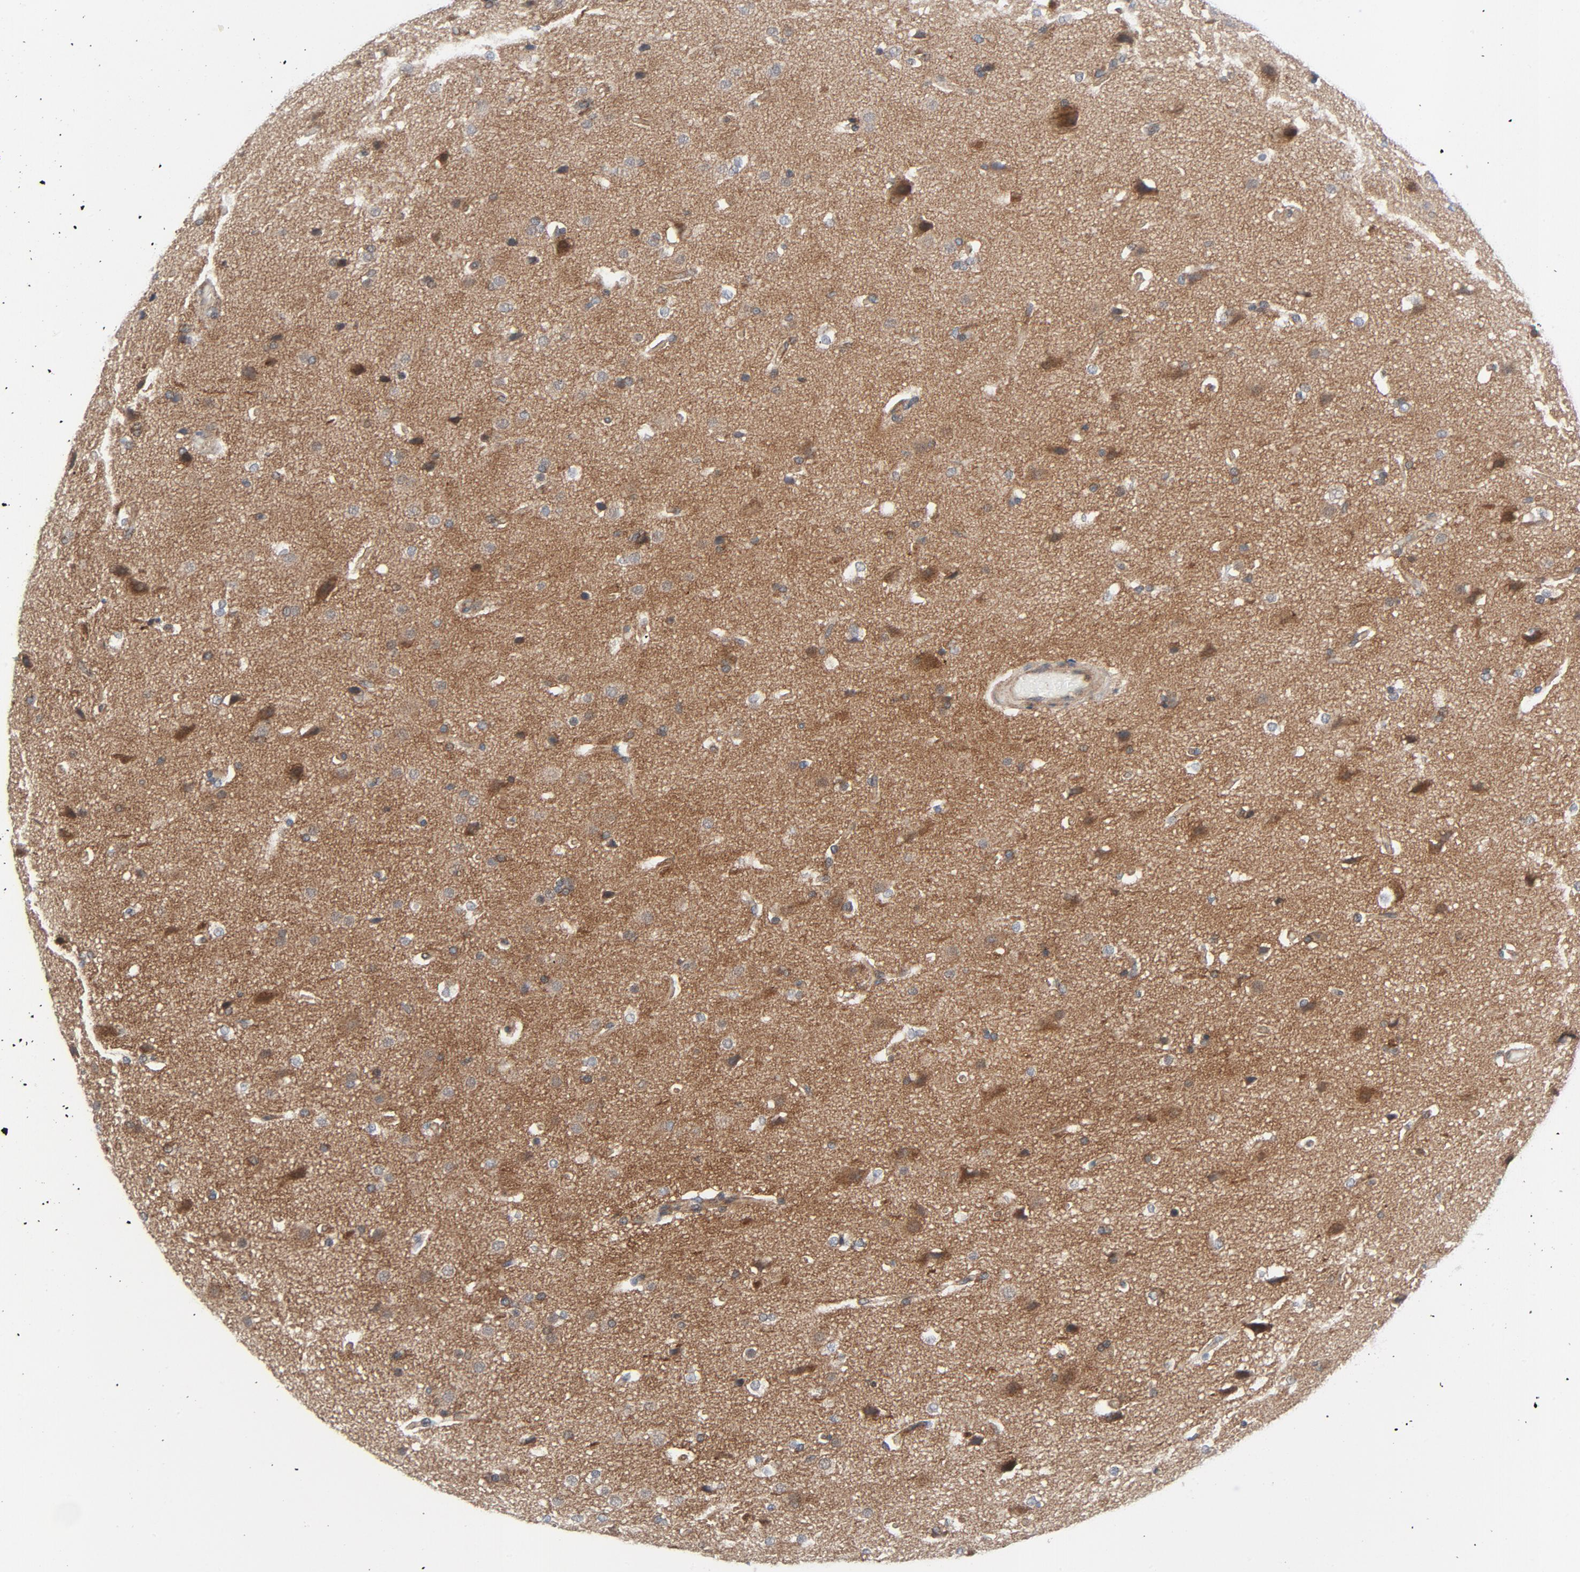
{"staining": {"intensity": "weak", "quantity": ">75%", "location": "cytoplasmic/membranous"}, "tissue": "glioma", "cell_type": "Tumor cells", "image_type": "cancer", "snomed": [{"axis": "morphology", "description": "Glioma, malignant, Low grade"}, {"axis": "topography", "description": "Cerebral cortex"}], "caption": "Glioma stained with a protein marker exhibits weak staining in tumor cells.", "gene": "TSG101", "patient": {"sex": "female", "age": 47}}